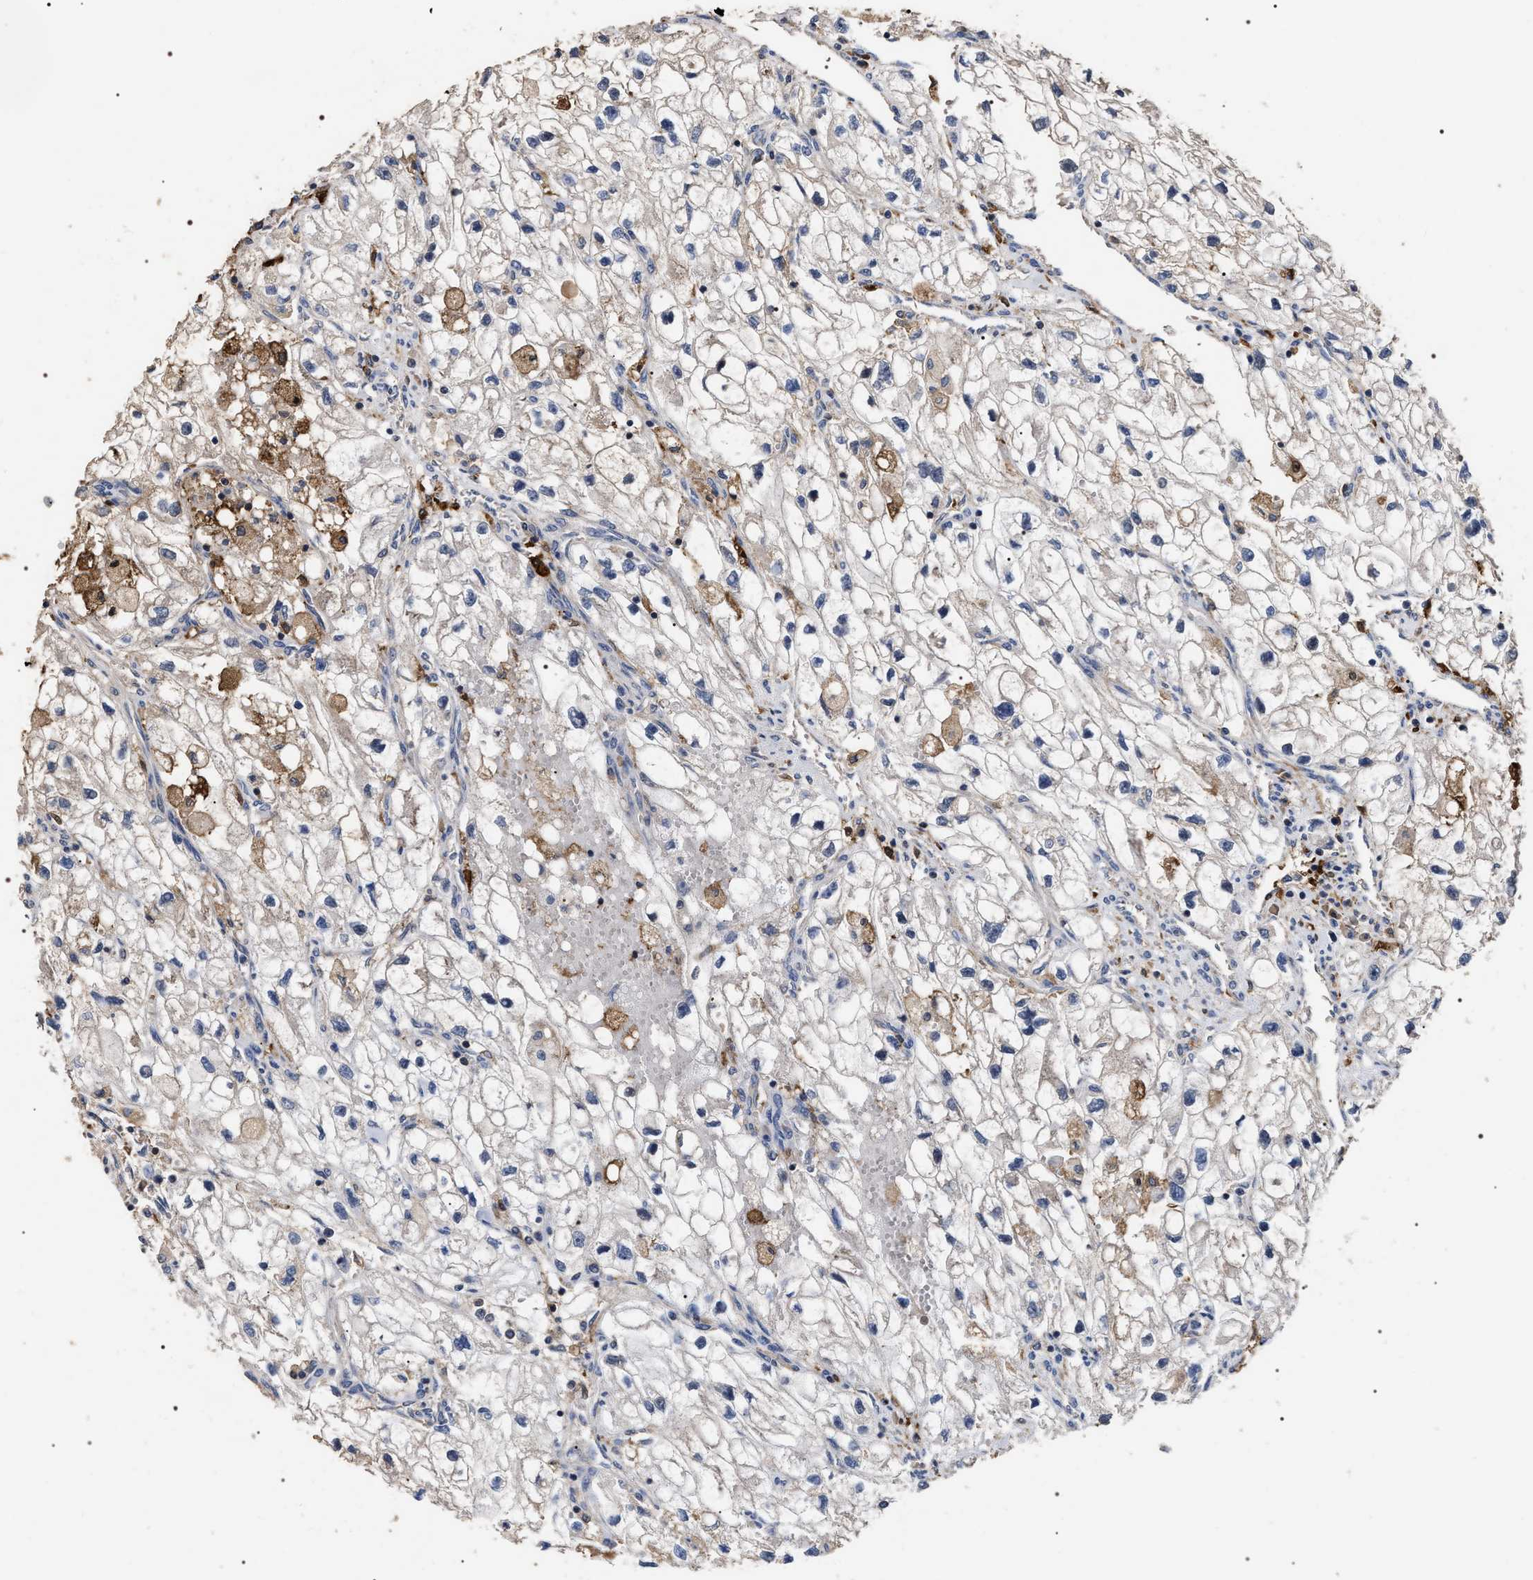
{"staining": {"intensity": "negative", "quantity": "none", "location": "none"}, "tissue": "renal cancer", "cell_type": "Tumor cells", "image_type": "cancer", "snomed": [{"axis": "morphology", "description": "Adenocarcinoma, NOS"}, {"axis": "topography", "description": "Kidney"}], "caption": "Histopathology image shows no protein staining in tumor cells of adenocarcinoma (renal) tissue. The staining is performed using DAB brown chromogen with nuclei counter-stained in using hematoxylin.", "gene": "UPF3A", "patient": {"sex": "female", "age": 70}}